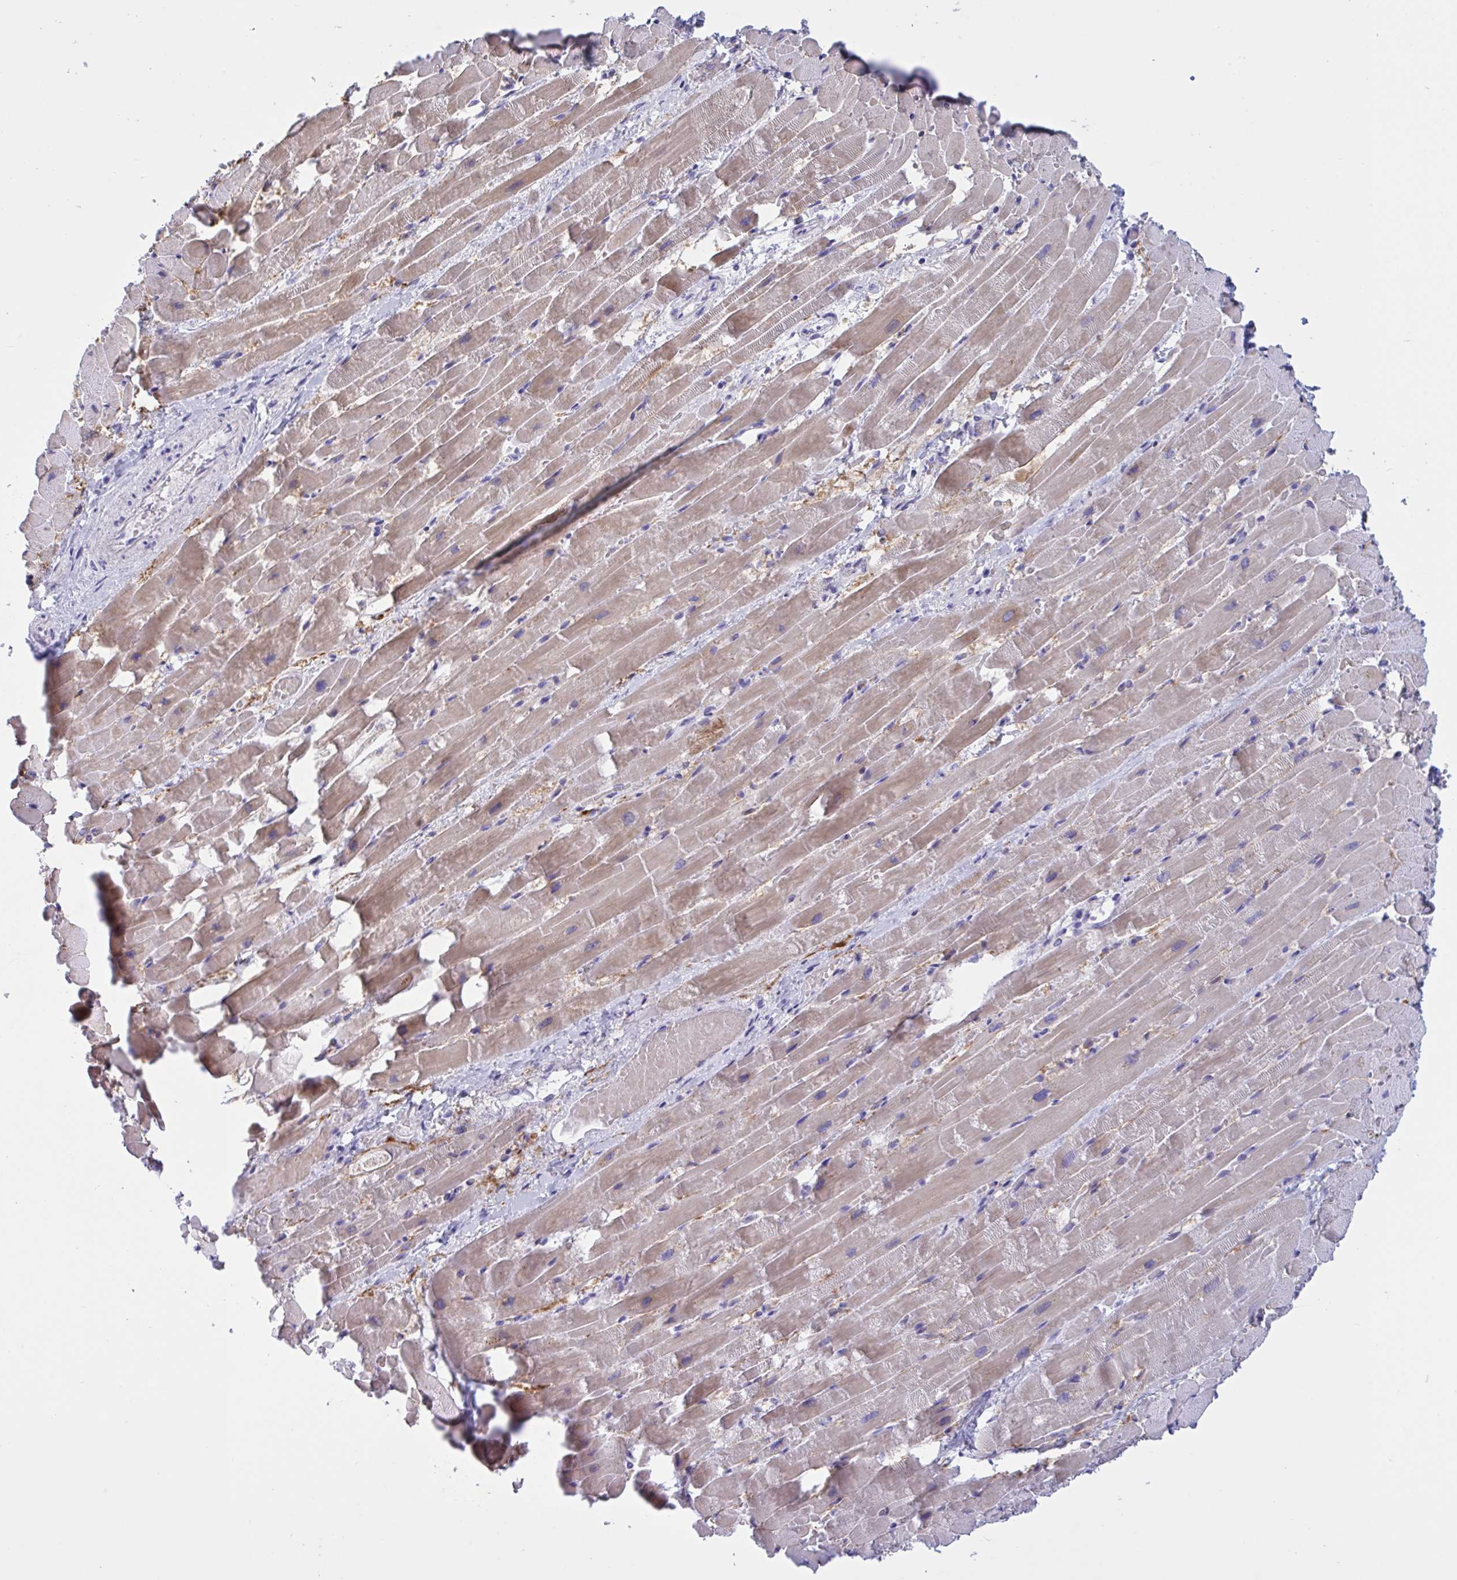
{"staining": {"intensity": "moderate", "quantity": "<25%", "location": "cytoplasmic/membranous"}, "tissue": "heart muscle", "cell_type": "Cardiomyocytes", "image_type": "normal", "snomed": [{"axis": "morphology", "description": "Normal tissue, NOS"}, {"axis": "topography", "description": "Heart"}], "caption": "The histopathology image displays immunohistochemical staining of benign heart muscle. There is moderate cytoplasmic/membranous staining is identified in approximately <25% of cardiomyocytes. Ihc stains the protein in brown and the nuclei are stained blue.", "gene": "OXLD1", "patient": {"sex": "male", "age": 37}}